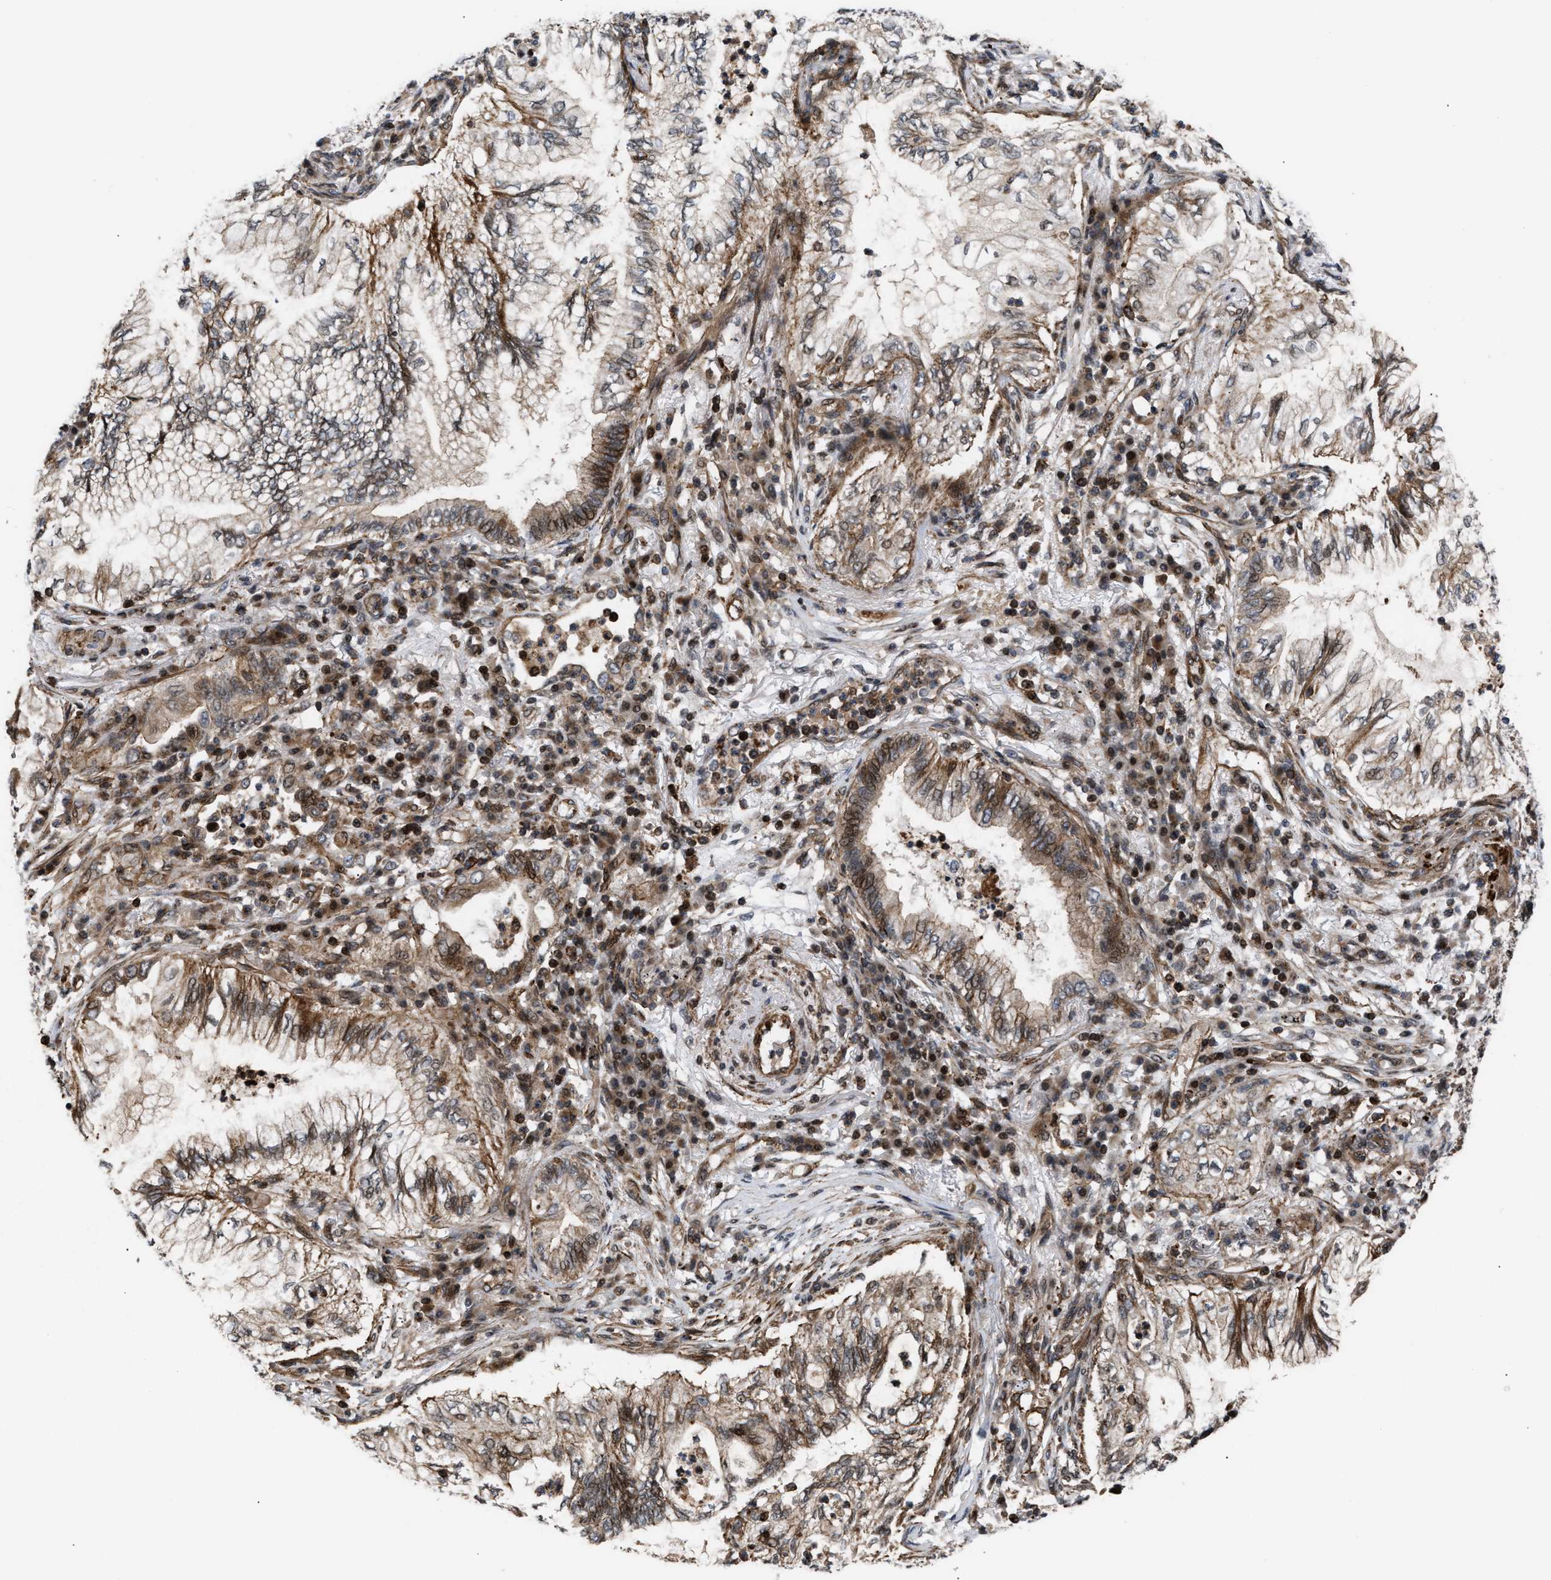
{"staining": {"intensity": "weak", "quantity": ">75%", "location": "cytoplasmic/membranous,nuclear"}, "tissue": "lung cancer", "cell_type": "Tumor cells", "image_type": "cancer", "snomed": [{"axis": "morphology", "description": "Normal tissue, NOS"}, {"axis": "morphology", "description": "Adenocarcinoma, NOS"}, {"axis": "topography", "description": "Bronchus"}, {"axis": "topography", "description": "Lung"}], "caption": "Immunohistochemistry (DAB) staining of human lung cancer exhibits weak cytoplasmic/membranous and nuclear protein positivity in about >75% of tumor cells. The staining is performed using DAB brown chromogen to label protein expression. The nuclei are counter-stained blue using hematoxylin.", "gene": "STAU2", "patient": {"sex": "female", "age": 70}}